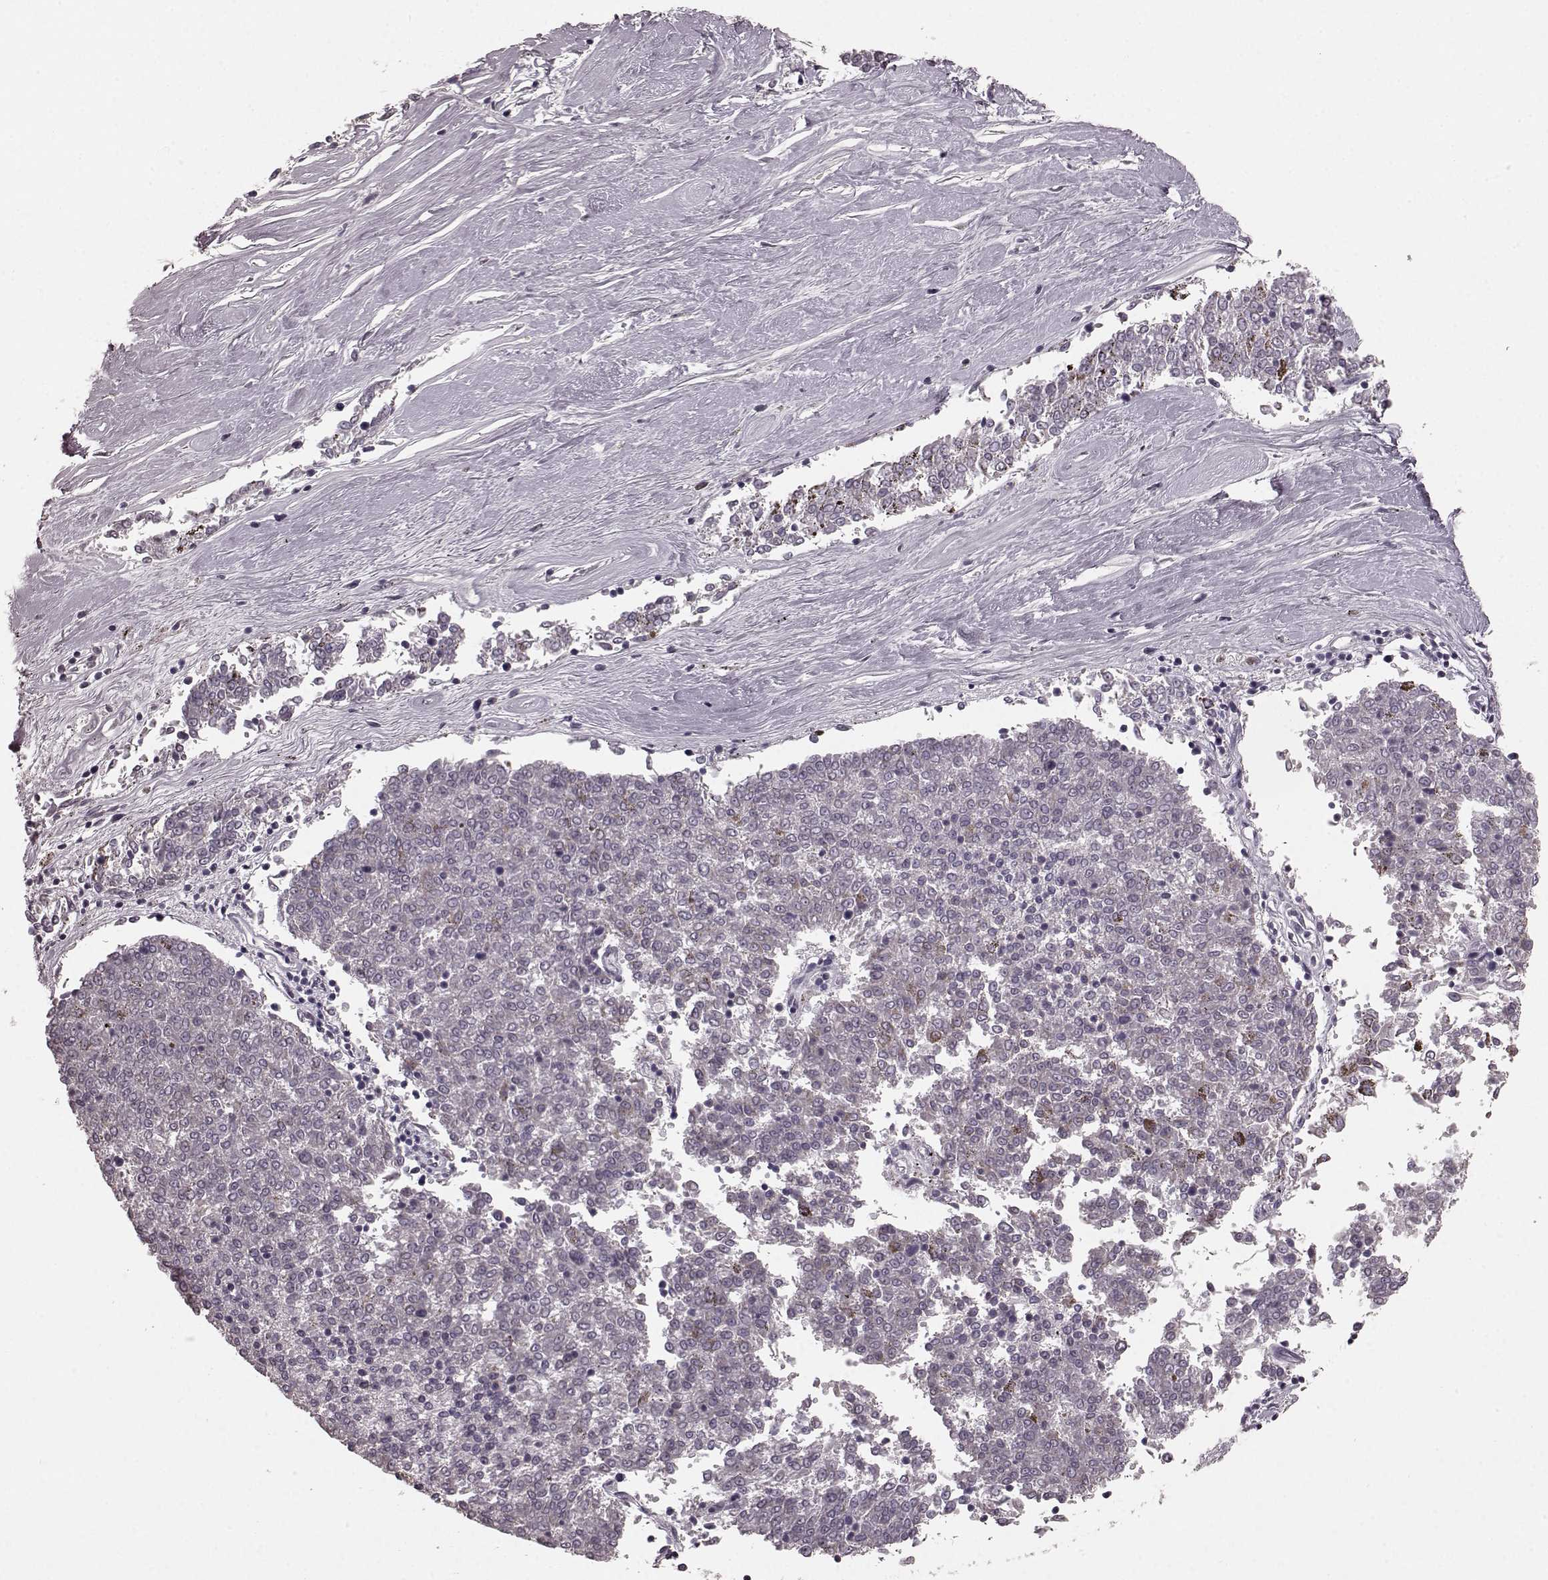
{"staining": {"intensity": "negative", "quantity": "none", "location": "none"}, "tissue": "melanoma", "cell_type": "Tumor cells", "image_type": "cancer", "snomed": [{"axis": "morphology", "description": "Malignant melanoma, NOS"}, {"axis": "topography", "description": "Skin"}], "caption": "A histopathology image of malignant melanoma stained for a protein demonstrates no brown staining in tumor cells.", "gene": "CD28", "patient": {"sex": "female", "age": 72}}